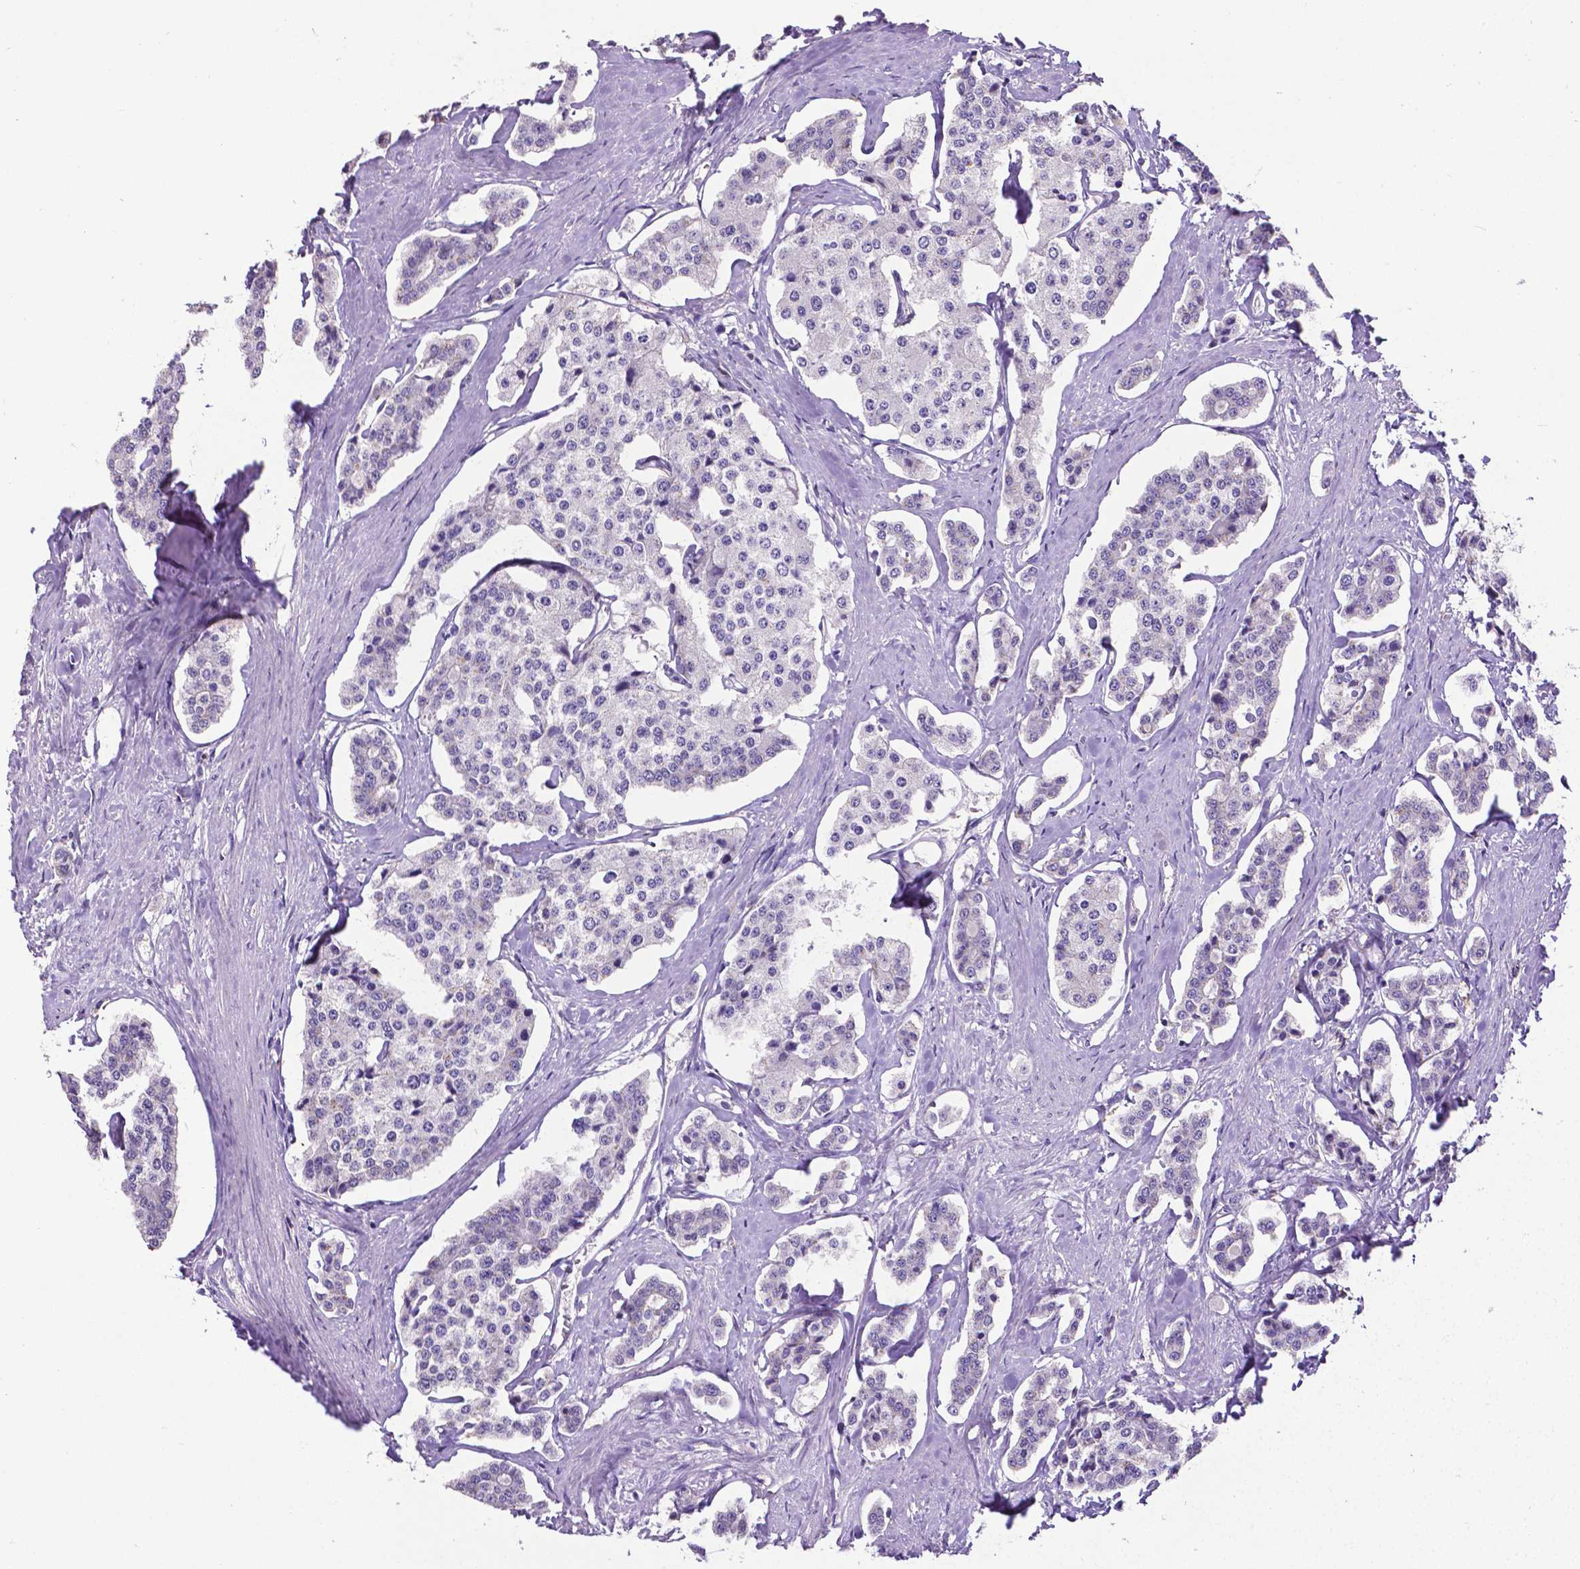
{"staining": {"intensity": "negative", "quantity": "none", "location": "none"}, "tissue": "carcinoid", "cell_type": "Tumor cells", "image_type": "cancer", "snomed": [{"axis": "morphology", "description": "Carcinoid, malignant, NOS"}, {"axis": "topography", "description": "Small intestine"}], "caption": "Immunohistochemical staining of malignant carcinoid reveals no significant positivity in tumor cells.", "gene": "CD4", "patient": {"sex": "female", "age": 65}}